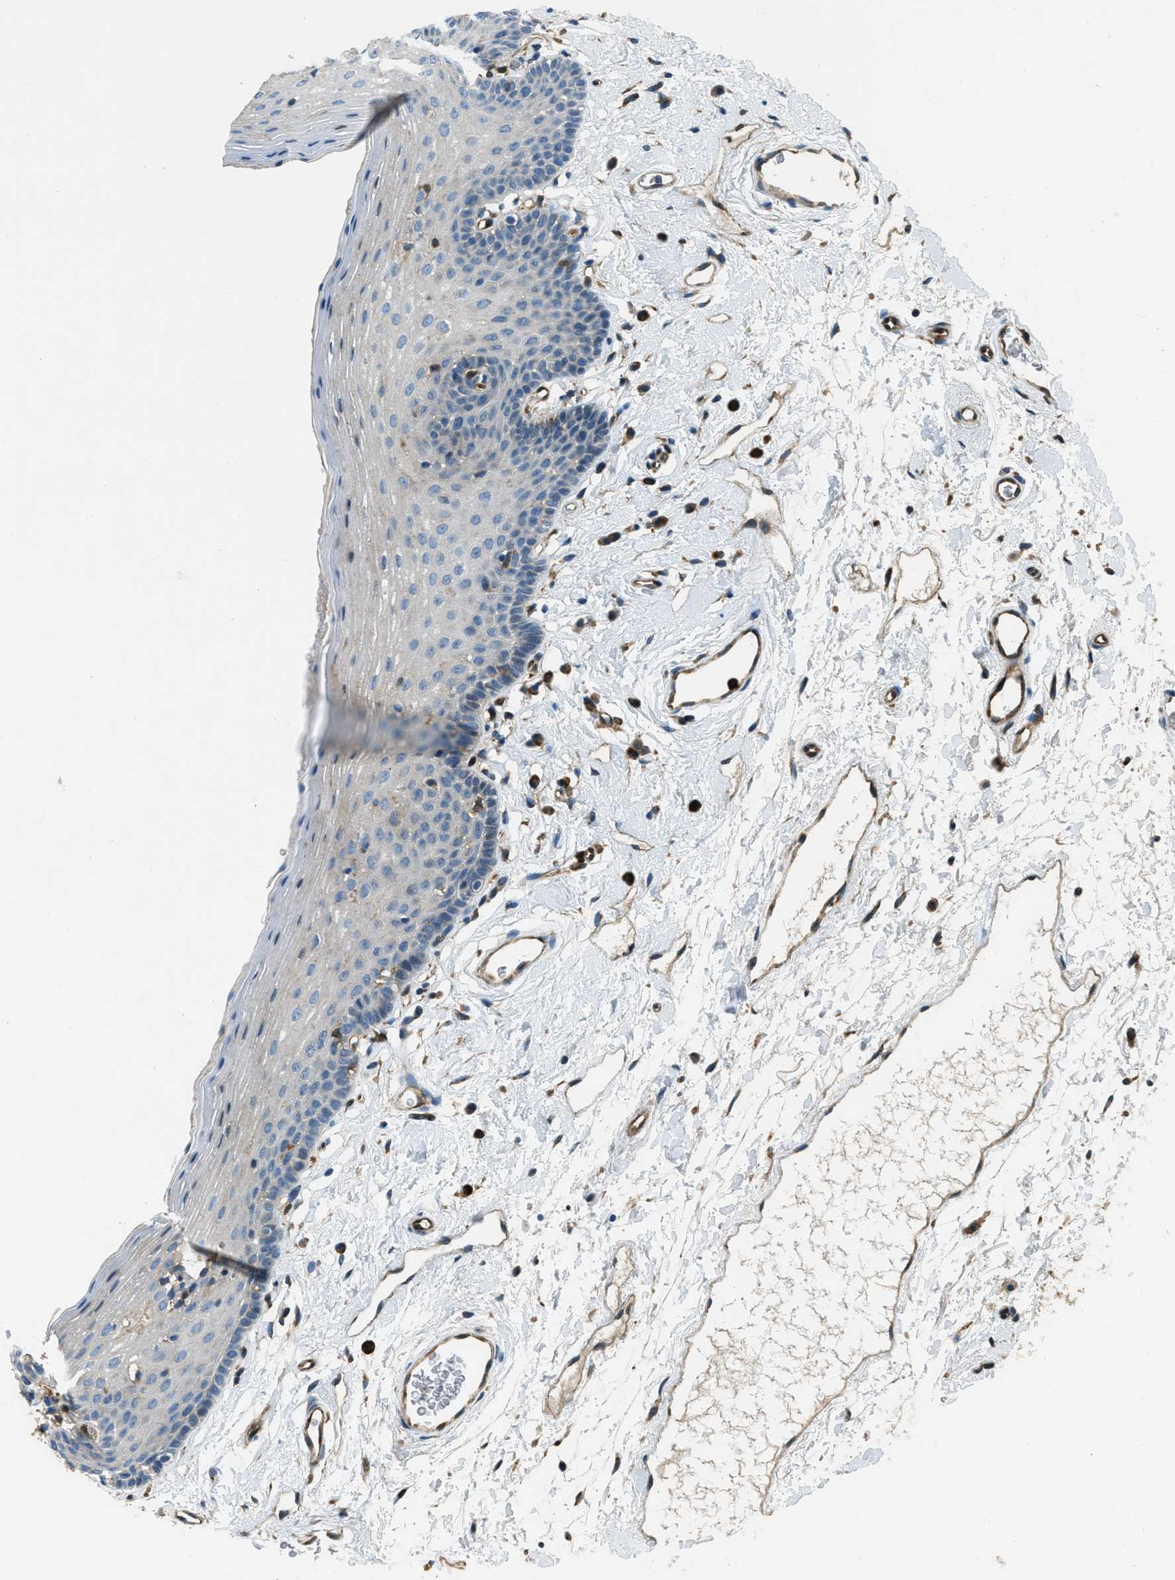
{"staining": {"intensity": "weak", "quantity": "<25%", "location": "cytoplasmic/membranous"}, "tissue": "oral mucosa", "cell_type": "Squamous epithelial cells", "image_type": "normal", "snomed": [{"axis": "morphology", "description": "Normal tissue, NOS"}, {"axis": "topography", "description": "Oral tissue"}], "caption": "Immunohistochemistry of benign oral mucosa exhibits no expression in squamous epithelial cells. (Immunohistochemistry, brightfield microscopy, high magnification).", "gene": "GIMAP8", "patient": {"sex": "male", "age": 66}}